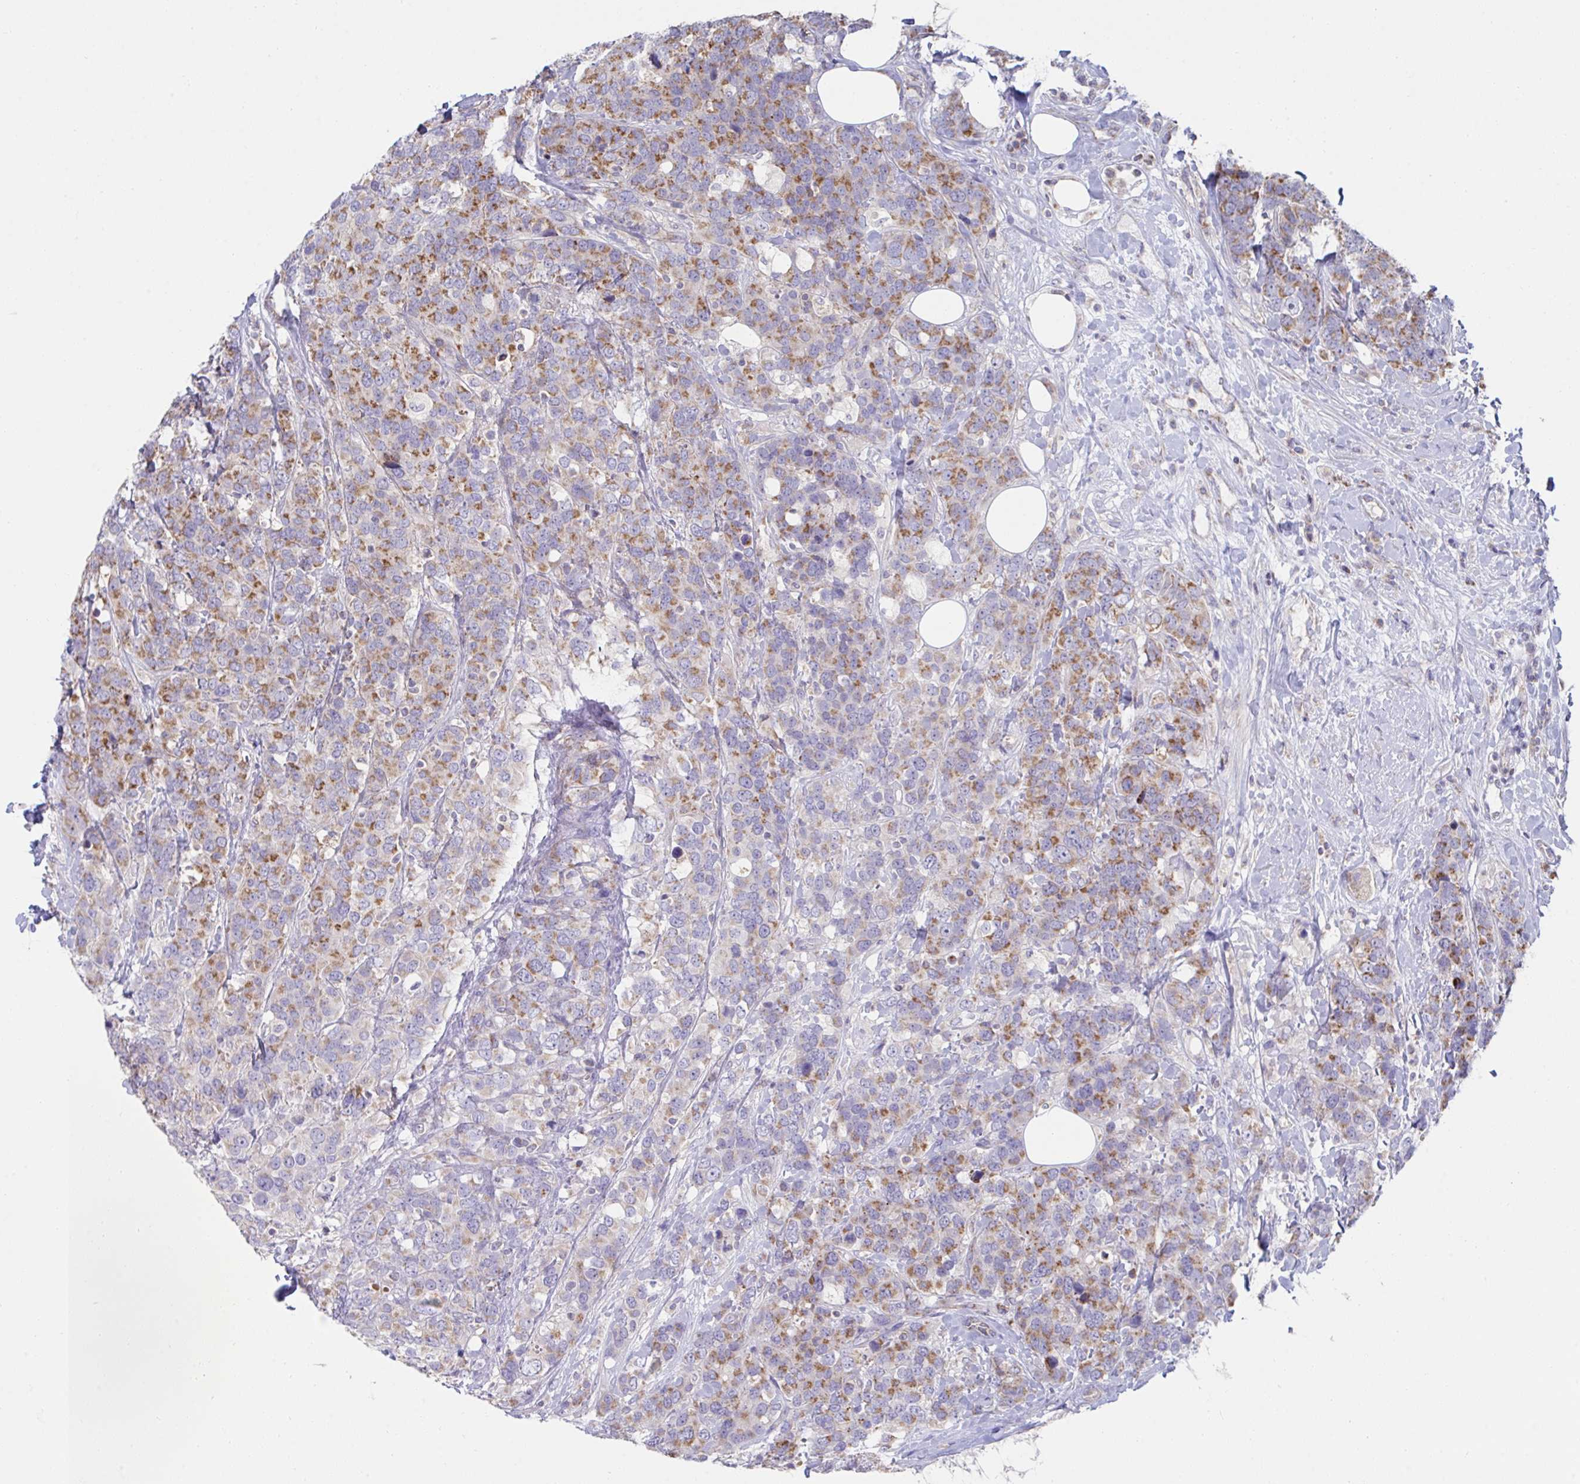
{"staining": {"intensity": "moderate", "quantity": ">75%", "location": "cytoplasmic/membranous"}, "tissue": "breast cancer", "cell_type": "Tumor cells", "image_type": "cancer", "snomed": [{"axis": "morphology", "description": "Lobular carcinoma"}, {"axis": "topography", "description": "Breast"}], "caption": "Moderate cytoplasmic/membranous expression for a protein is identified in about >75% of tumor cells of breast cancer (lobular carcinoma) using immunohistochemistry (IHC).", "gene": "NDUFA7", "patient": {"sex": "female", "age": 59}}